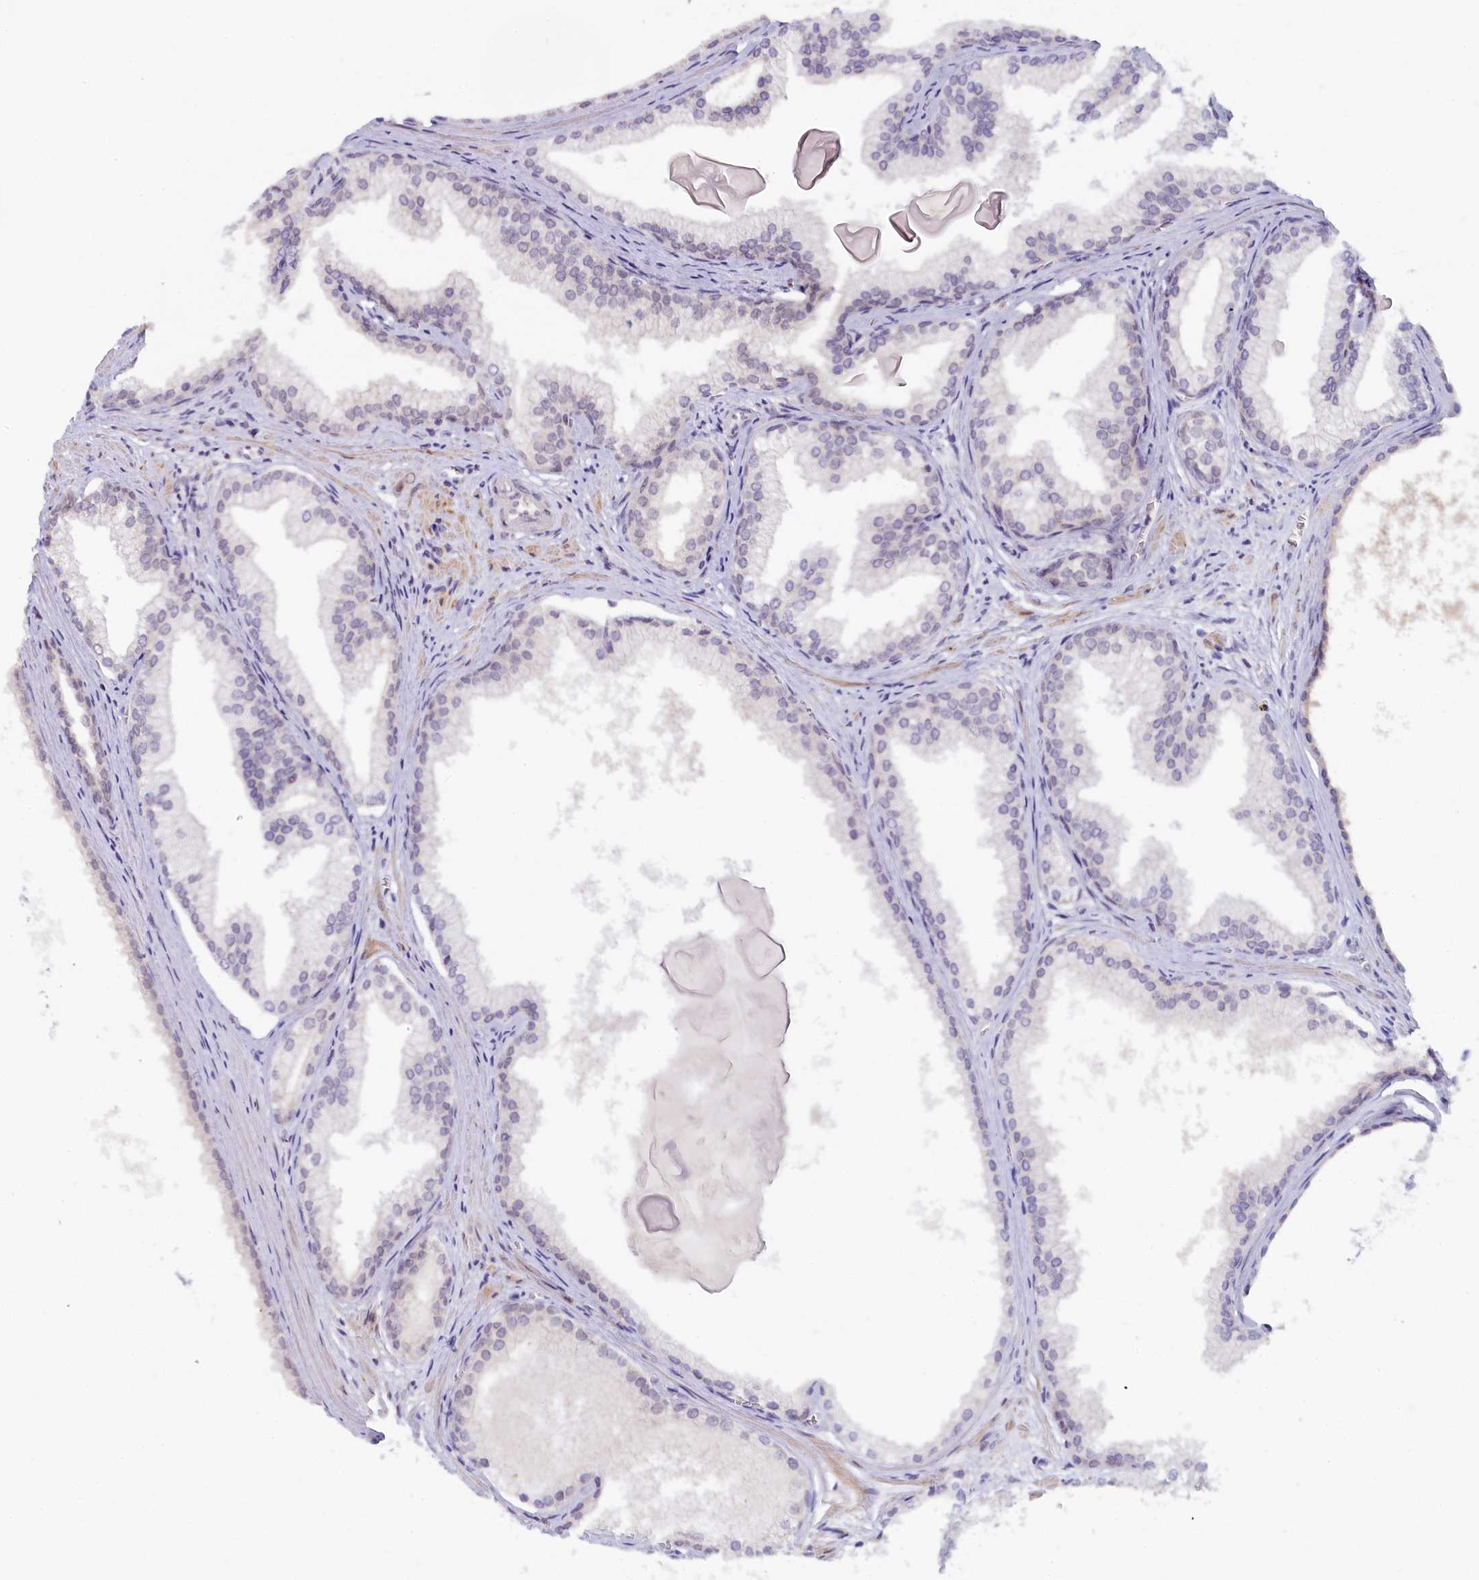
{"staining": {"intensity": "weak", "quantity": "<25%", "location": "nuclear"}, "tissue": "prostate cancer", "cell_type": "Tumor cells", "image_type": "cancer", "snomed": [{"axis": "morphology", "description": "Adenocarcinoma, Low grade"}, {"axis": "topography", "description": "Prostate"}], "caption": "High magnification brightfield microscopy of prostate cancer stained with DAB (brown) and counterstained with hematoxylin (blue): tumor cells show no significant positivity.", "gene": "CRAMP1", "patient": {"sex": "male", "age": 54}}